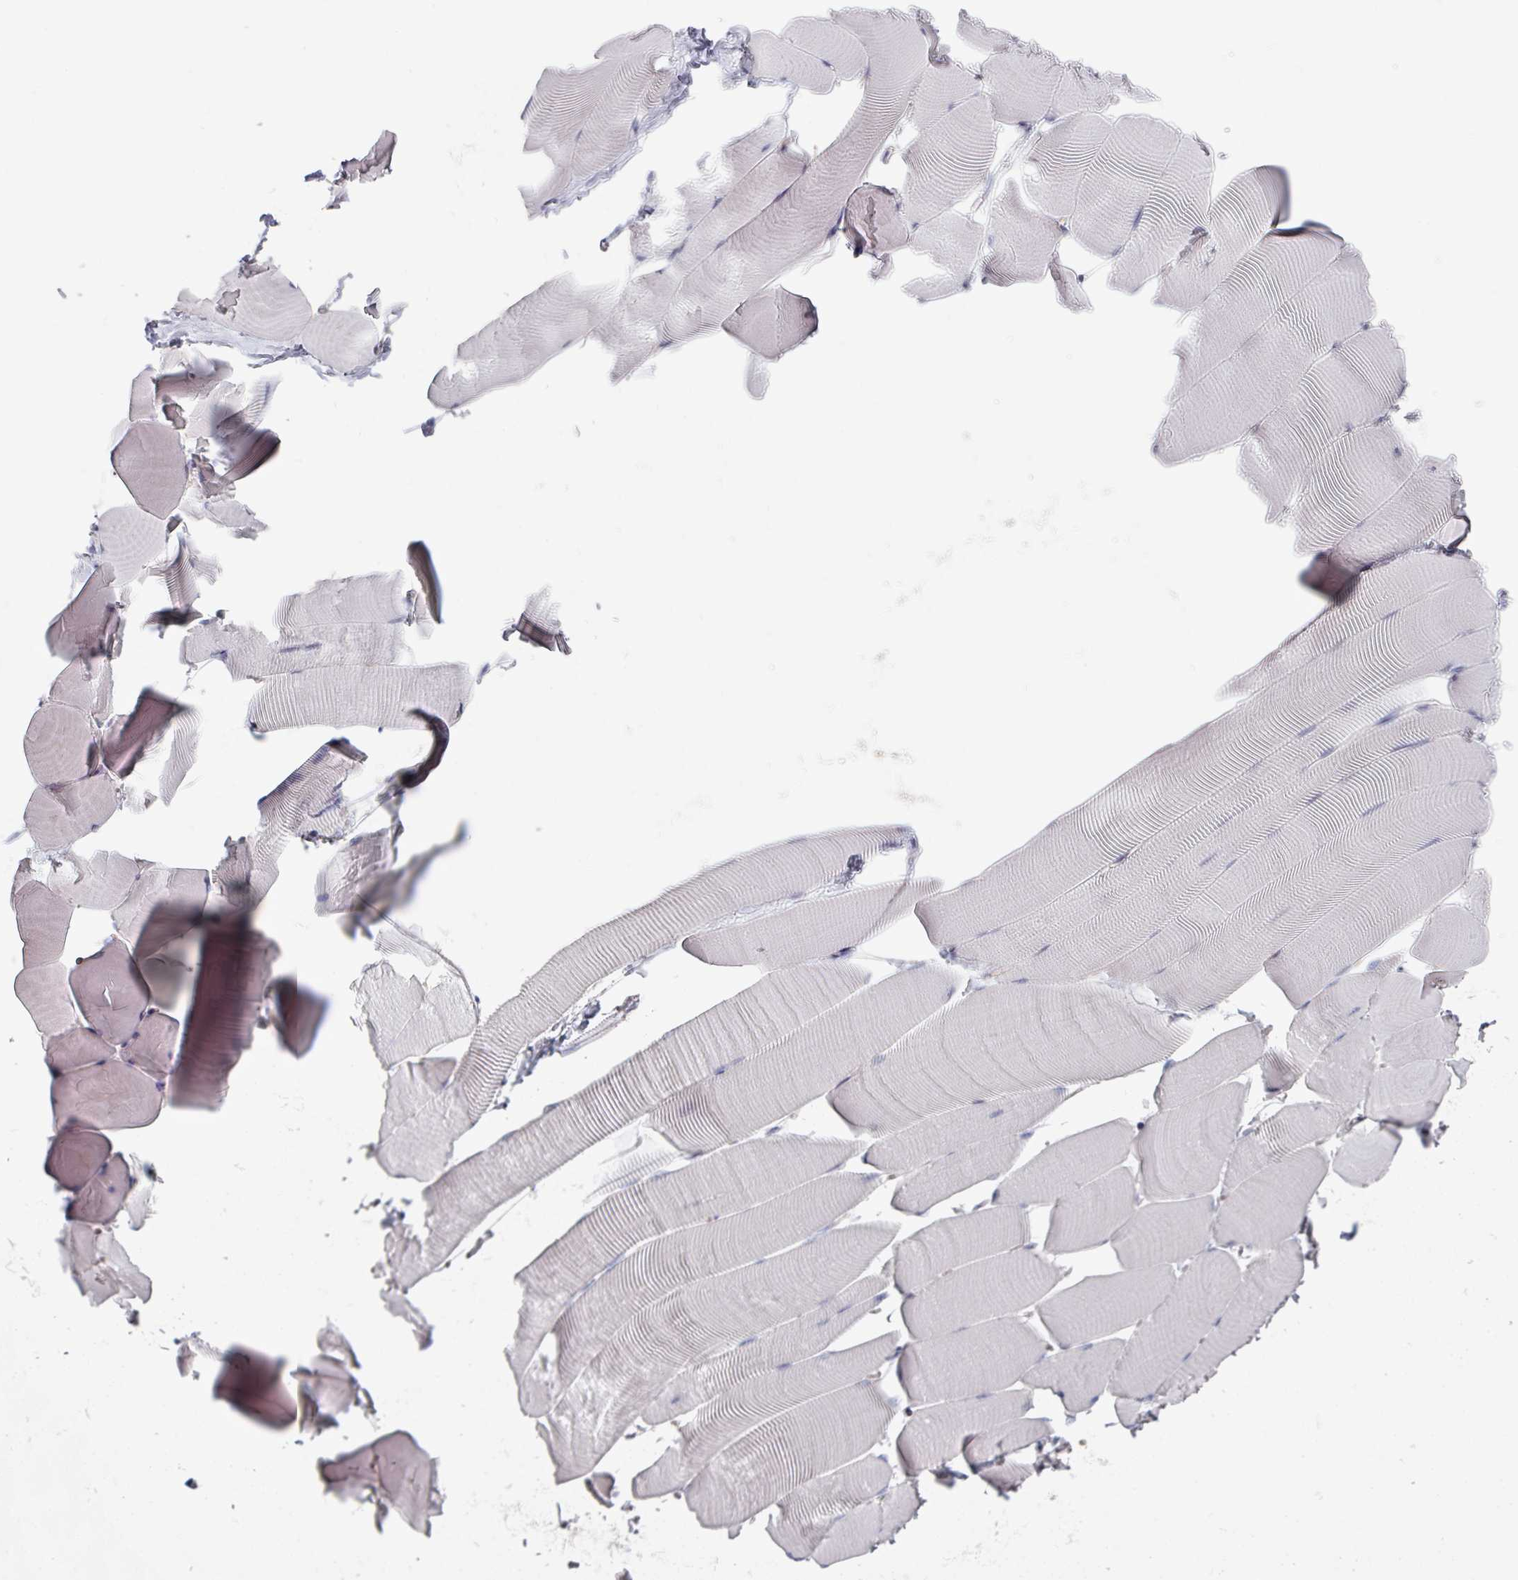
{"staining": {"intensity": "negative", "quantity": "none", "location": "none"}, "tissue": "skeletal muscle", "cell_type": "Myocytes", "image_type": "normal", "snomed": [{"axis": "morphology", "description": "Normal tissue, NOS"}, {"axis": "topography", "description": "Skeletal muscle"}], "caption": "The photomicrograph reveals no staining of myocytes in benign skeletal muscle.", "gene": "EFL1", "patient": {"sex": "male", "age": 25}}